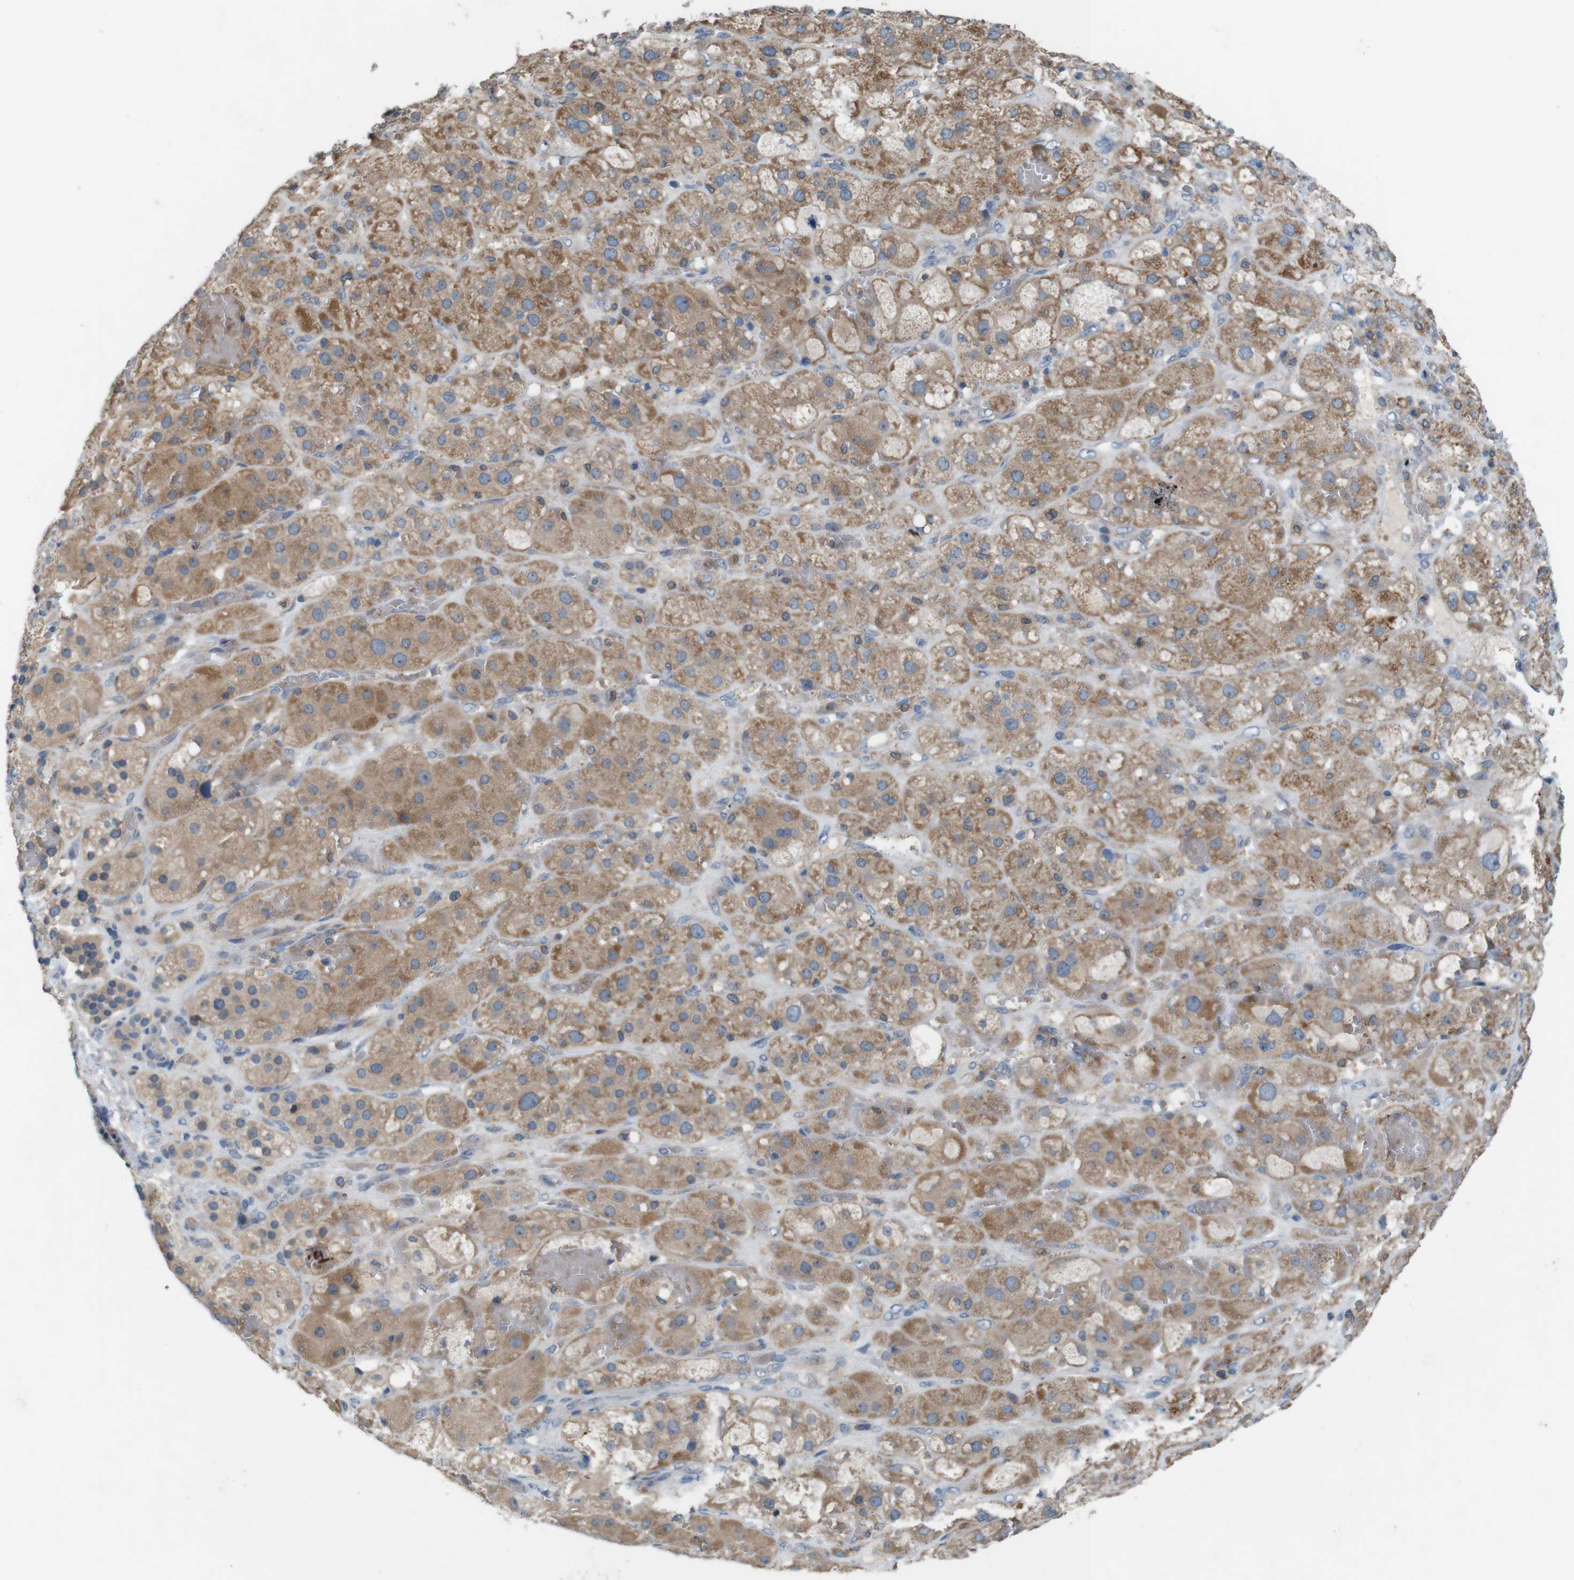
{"staining": {"intensity": "moderate", "quantity": ">75%", "location": "cytoplasmic/membranous"}, "tissue": "adrenal gland", "cell_type": "Glandular cells", "image_type": "normal", "snomed": [{"axis": "morphology", "description": "Normal tissue, NOS"}, {"axis": "topography", "description": "Adrenal gland"}], "caption": "This photomicrograph shows unremarkable adrenal gland stained with immunohistochemistry (IHC) to label a protein in brown. The cytoplasmic/membranous of glandular cells show moderate positivity for the protein. Nuclei are counter-stained blue.", "gene": "MOGAT3", "patient": {"sex": "female", "age": 47}}